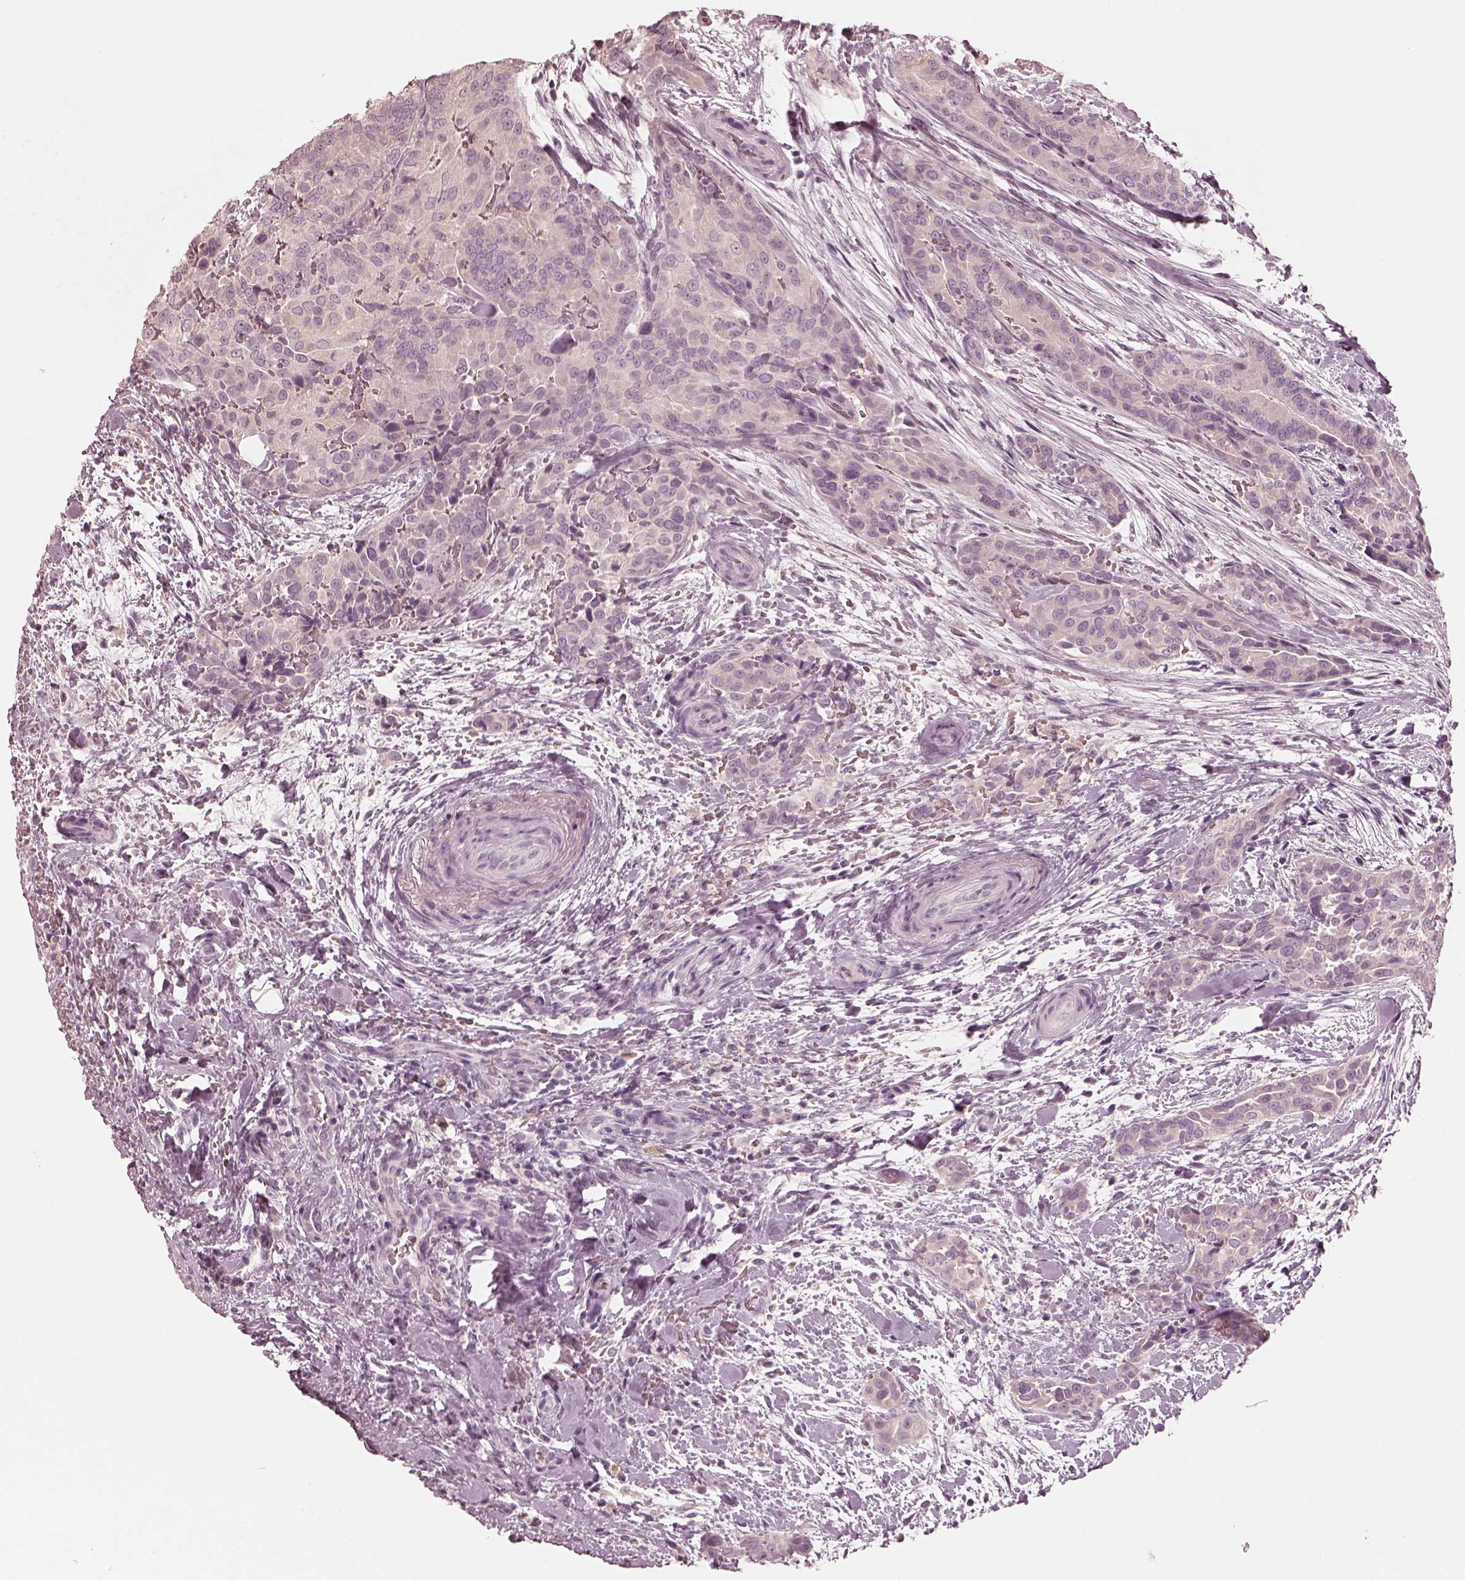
{"staining": {"intensity": "negative", "quantity": "none", "location": "none"}, "tissue": "thyroid cancer", "cell_type": "Tumor cells", "image_type": "cancer", "snomed": [{"axis": "morphology", "description": "Papillary adenocarcinoma, NOS"}, {"axis": "topography", "description": "Thyroid gland"}], "caption": "IHC histopathology image of thyroid cancer (papillary adenocarcinoma) stained for a protein (brown), which reveals no positivity in tumor cells. The staining is performed using DAB (3,3'-diaminobenzidine) brown chromogen with nuclei counter-stained in using hematoxylin.", "gene": "CALR3", "patient": {"sex": "male", "age": 61}}